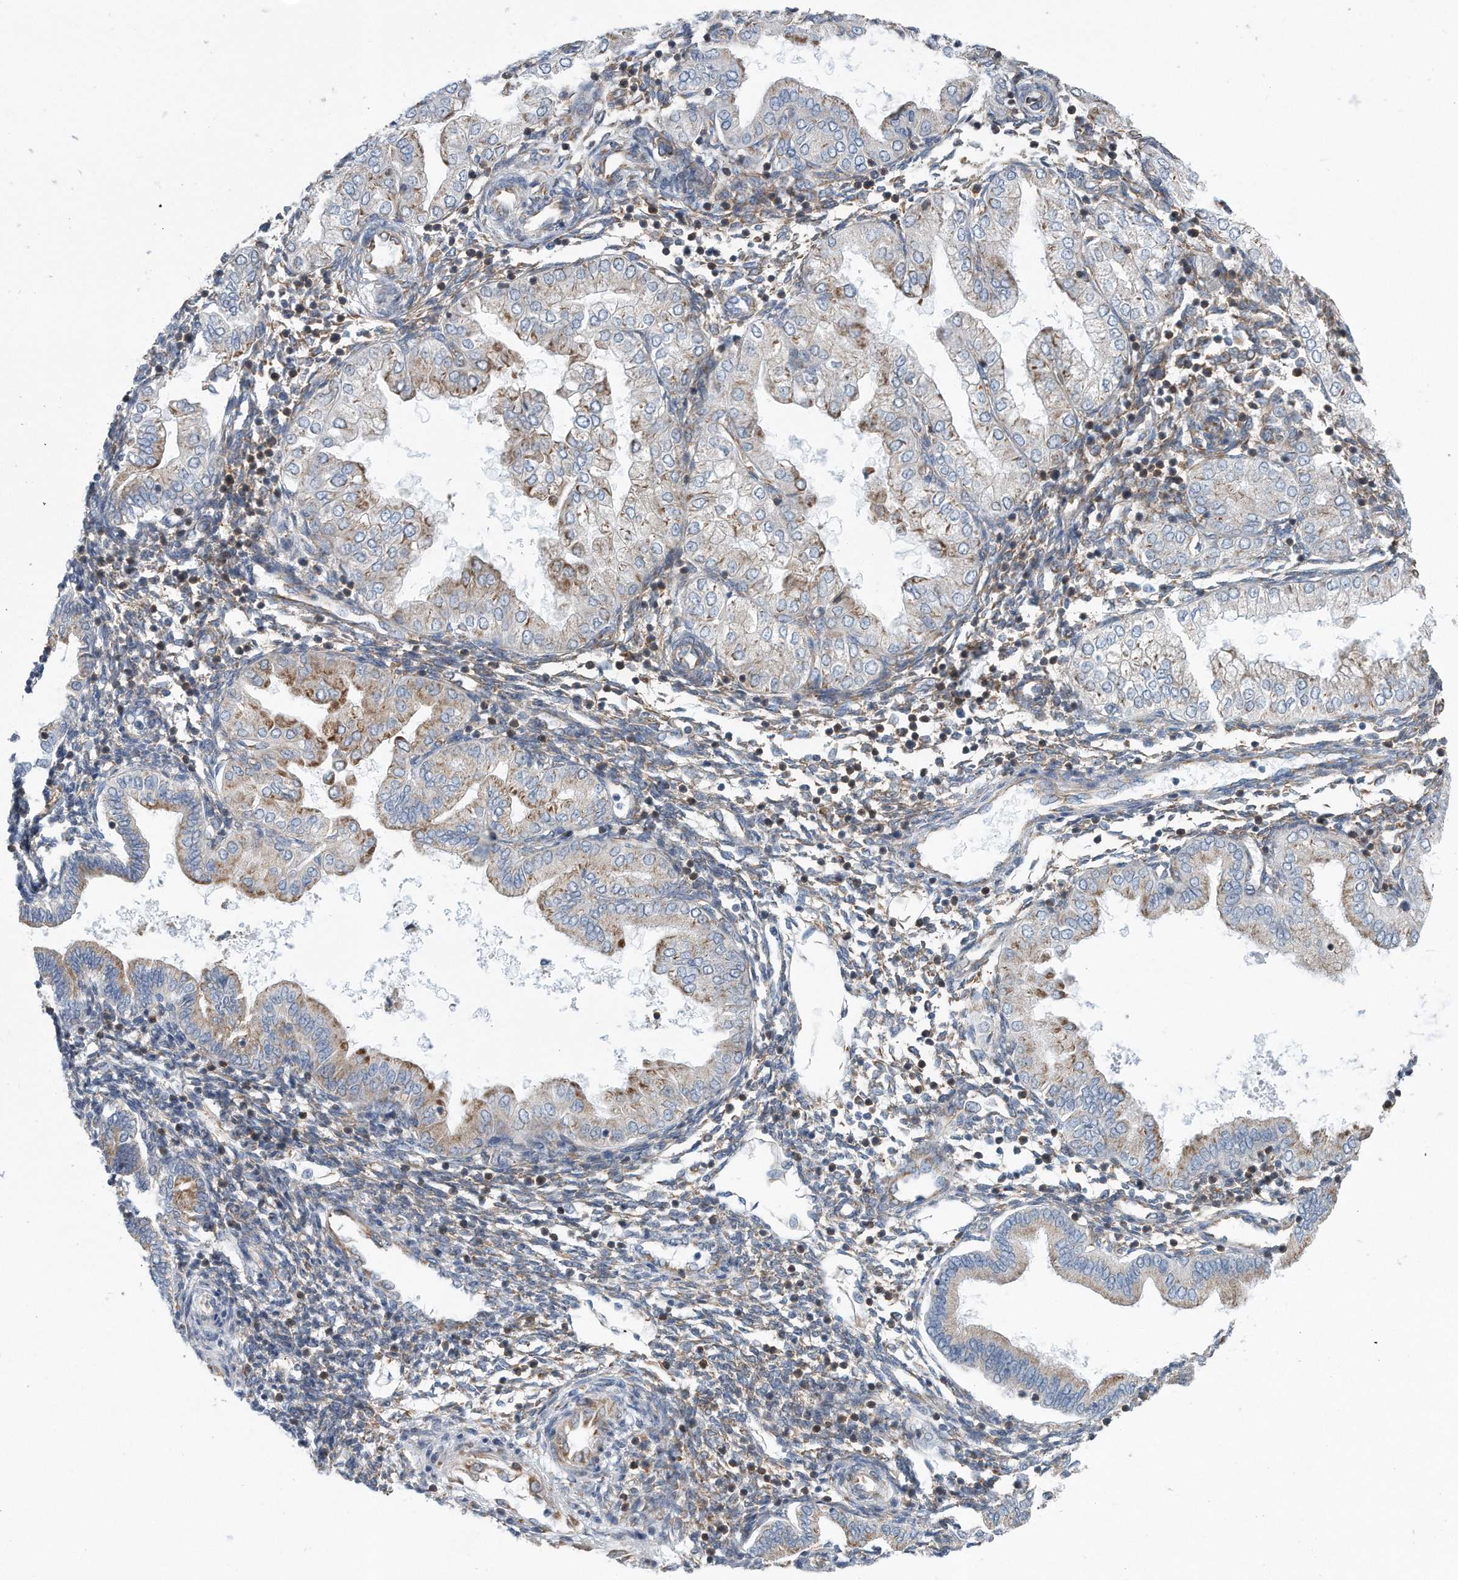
{"staining": {"intensity": "weak", "quantity": "25%-75%", "location": "cytoplasmic/membranous"}, "tissue": "endometrium", "cell_type": "Cells in endometrial stroma", "image_type": "normal", "snomed": [{"axis": "morphology", "description": "Normal tissue, NOS"}, {"axis": "topography", "description": "Endometrium"}], "caption": "Endometrium stained with a protein marker shows weak staining in cells in endometrial stroma.", "gene": "RPL26L1", "patient": {"sex": "female", "age": 53}}